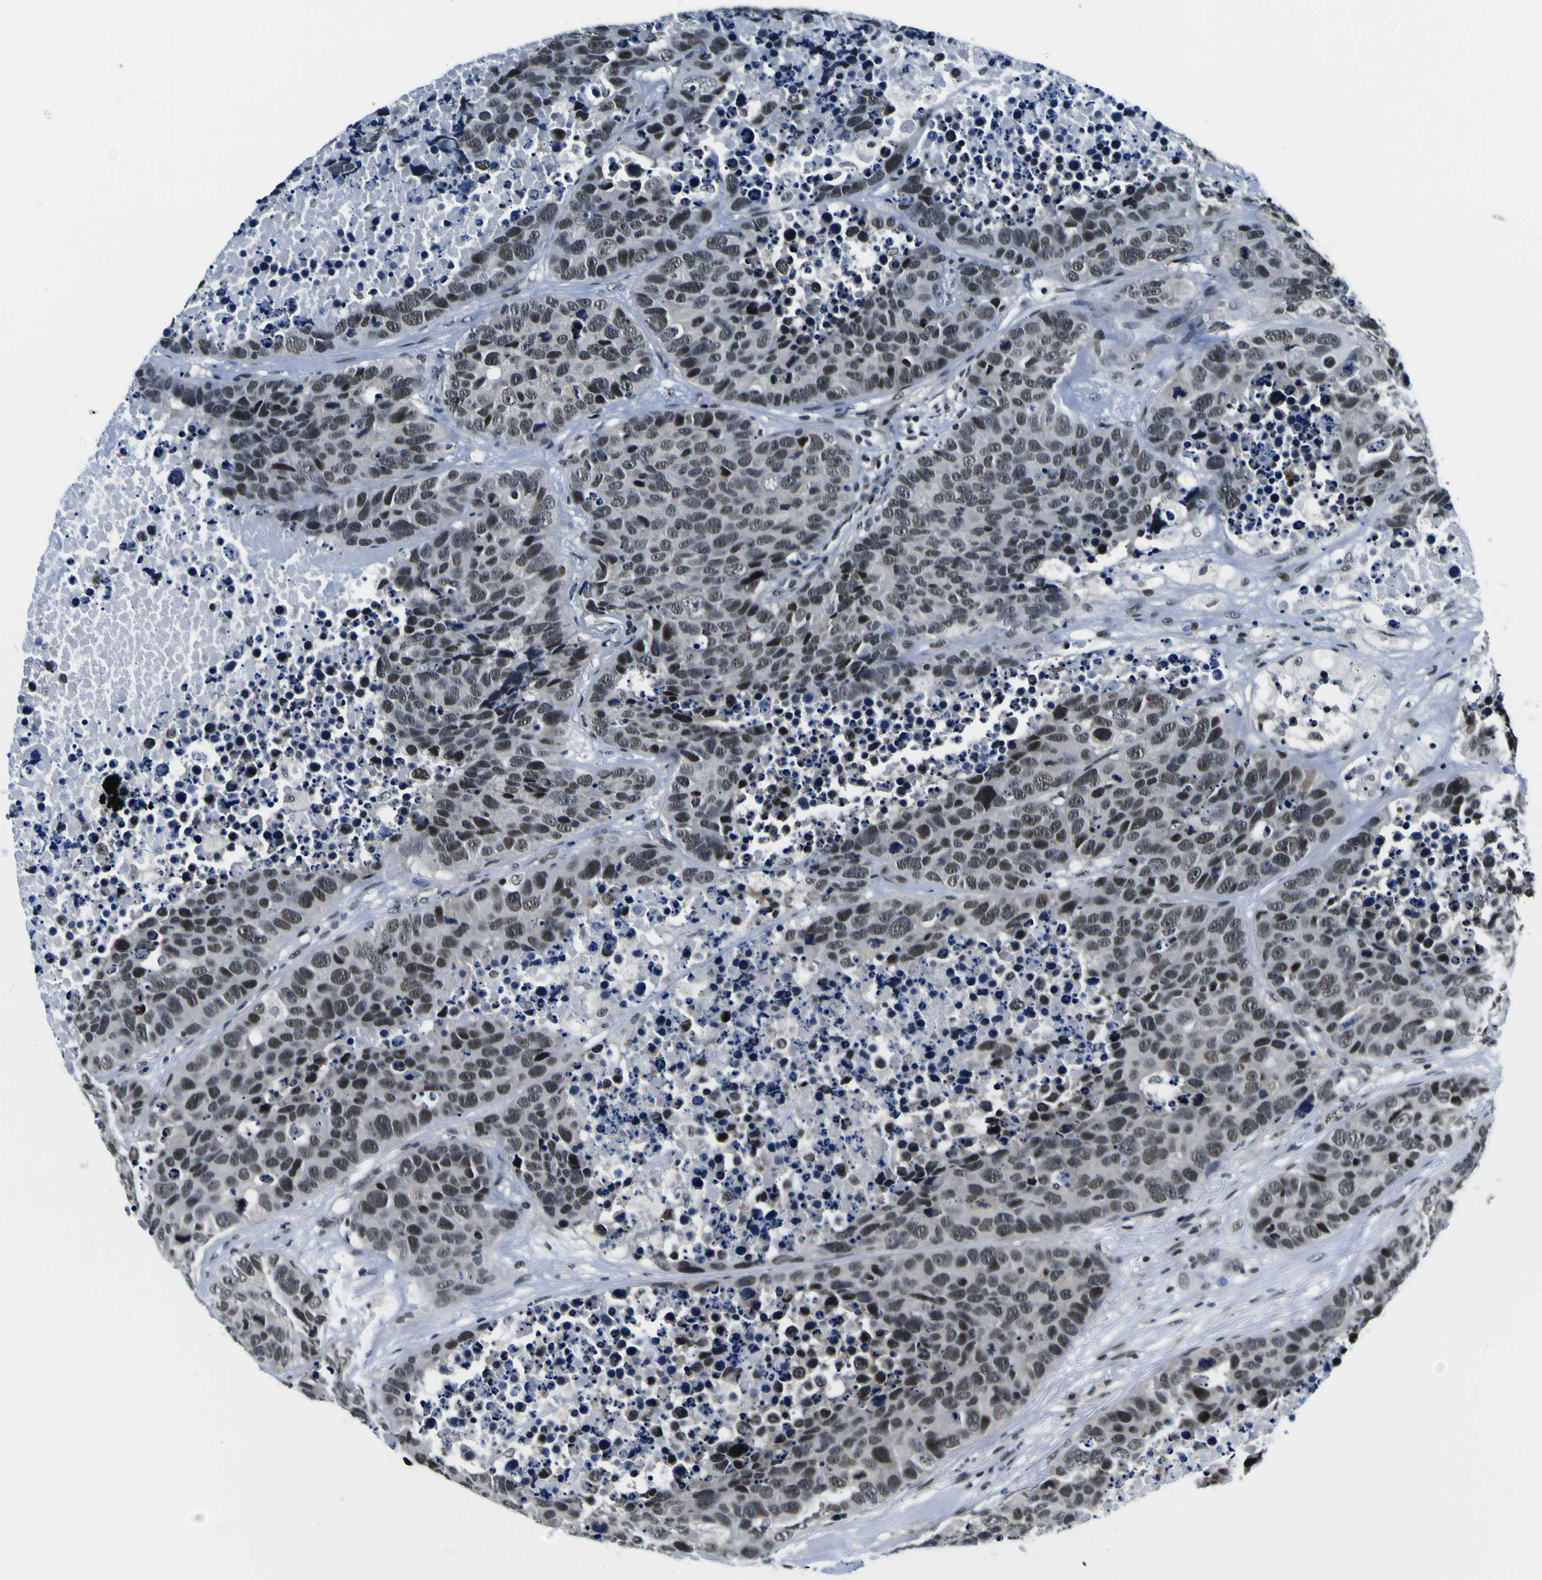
{"staining": {"intensity": "strong", "quantity": ">75%", "location": "nuclear"}, "tissue": "carcinoid", "cell_type": "Tumor cells", "image_type": "cancer", "snomed": [{"axis": "morphology", "description": "Carcinoid, malignant, NOS"}, {"axis": "topography", "description": "Lung"}], "caption": "Tumor cells reveal high levels of strong nuclear positivity in about >75% of cells in human carcinoid. Using DAB (3,3'-diaminobenzidine) (brown) and hematoxylin (blue) stains, captured at high magnification using brightfield microscopy.", "gene": "SP1", "patient": {"sex": "male", "age": 60}}